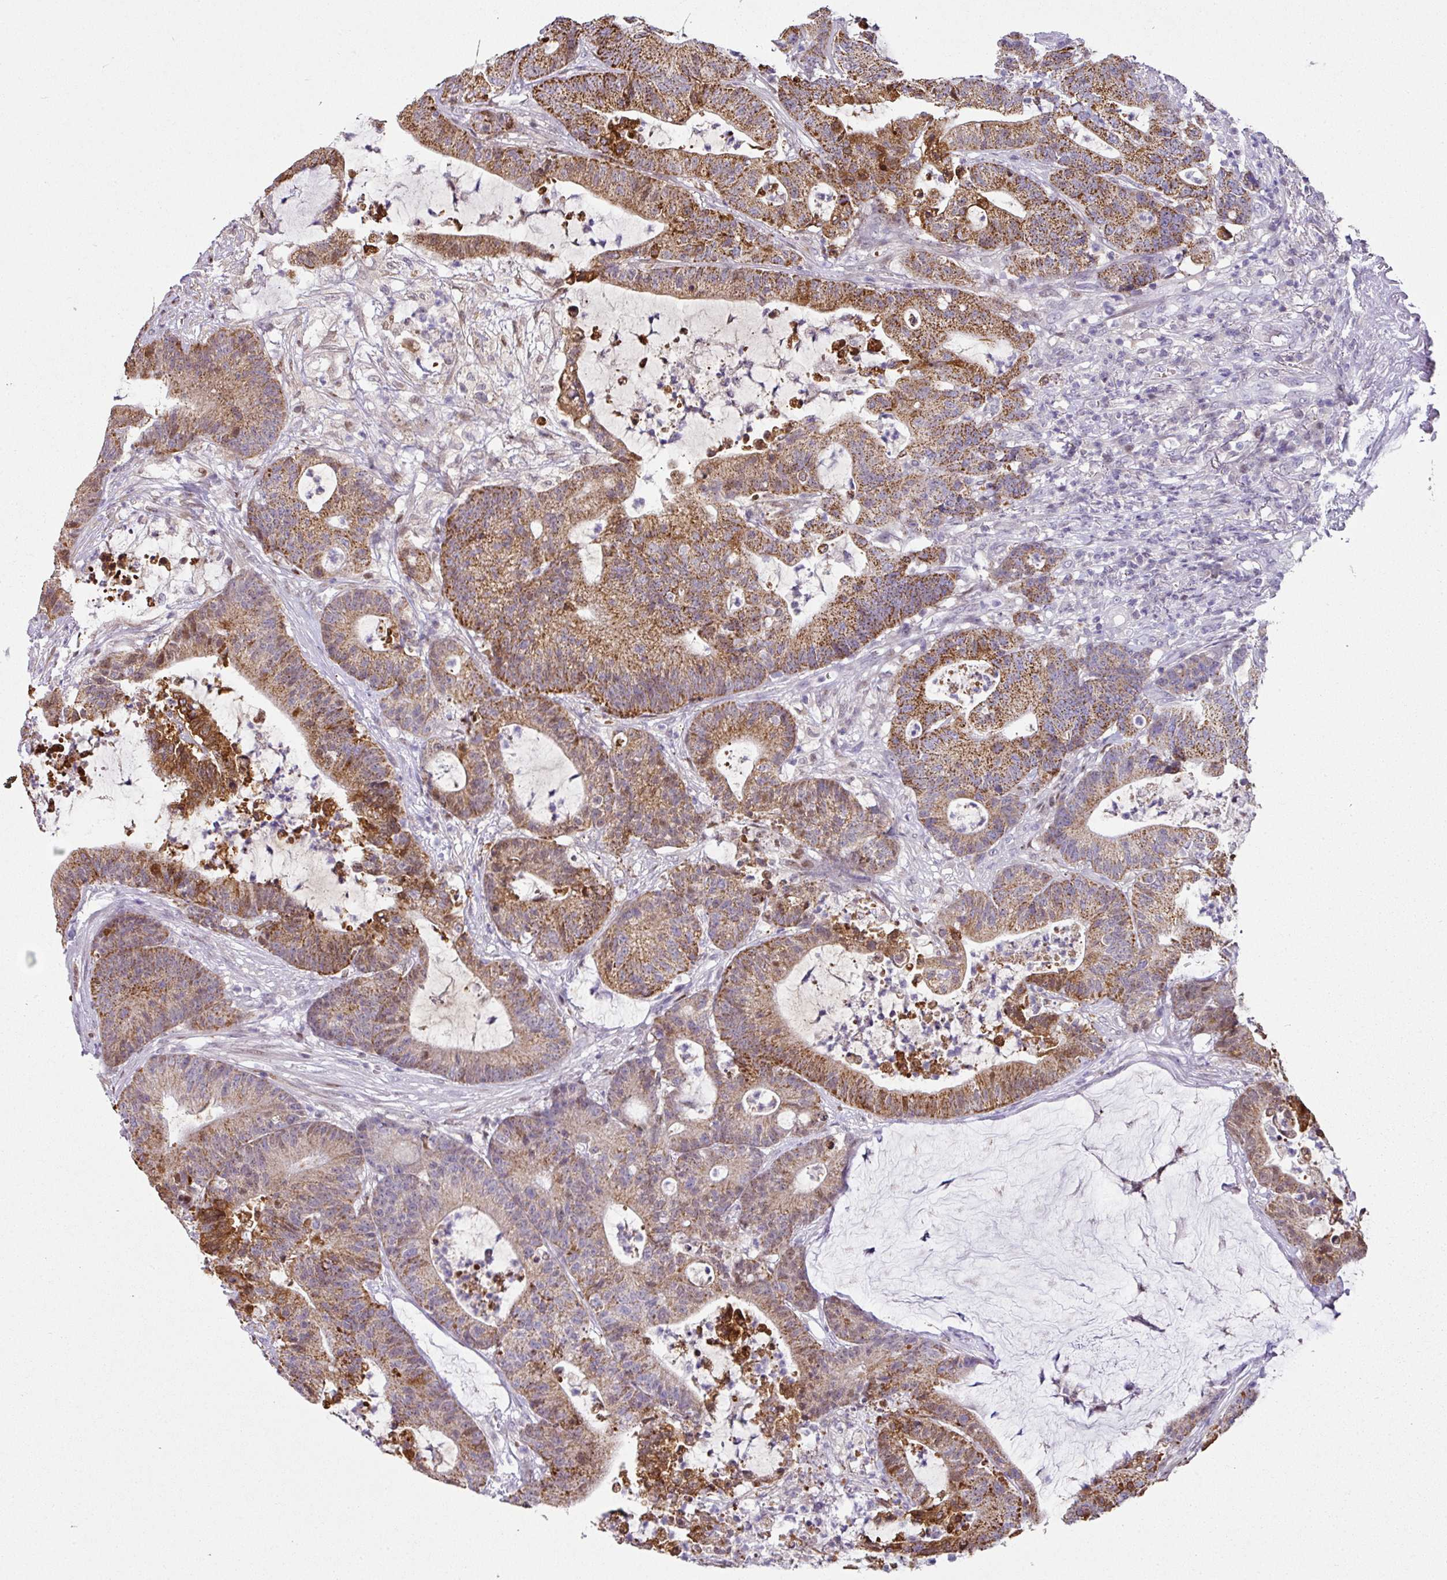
{"staining": {"intensity": "moderate", "quantity": ">75%", "location": "cytoplasmic/membranous"}, "tissue": "colorectal cancer", "cell_type": "Tumor cells", "image_type": "cancer", "snomed": [{"axis": "morphology", "description": "Adenocarcinoma, NOS"}, {"axis": "topography", "description": "Colon"}], "caption": "Protein expression analysis of human colorectal cancer reveals moderate cytoplasmic/membranous positivity in approximately >75% of tumor cells.", "gene": "ANKRD18A", "patient": {"sex": "female", "age": 84}}